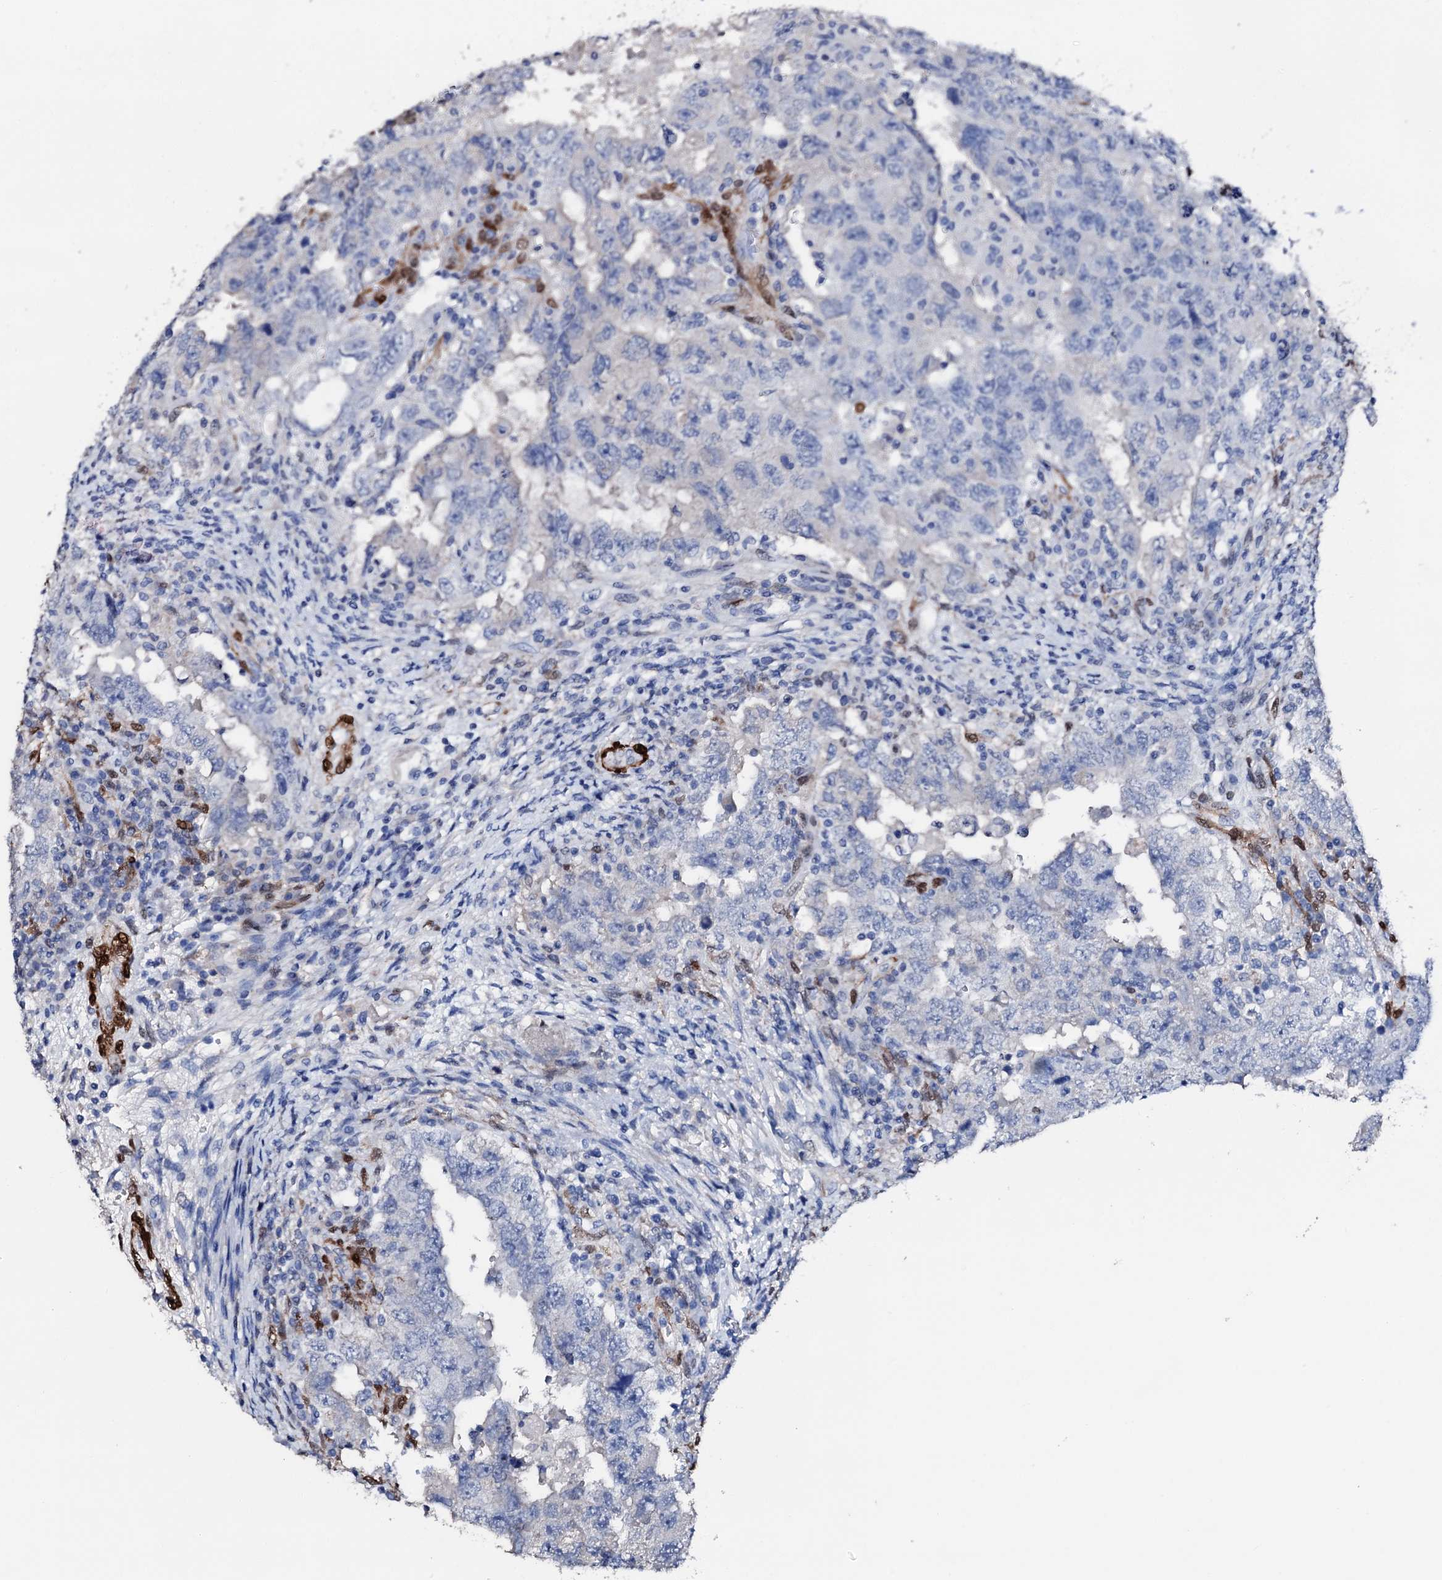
{"staining": {"intensity": "negative", "quantity": "none", "location": "none"}, "tissue": "testis cancer", "cell_type": "Tumor cells", "image_type": "cancer", "snomed": [{"axis": "morphology", "description": "Carcinoma, Embryonal, NOS"}, {"axis": "topography", "description": "Testis"}], "caption": "A high-resolution histopathology image shows IHC staining of testis cancer (embryonal carcinoma), which exhibits no significant staining in tumor cells.", "gene": "NRIP2", "patient": {"sex": "male", "age": 26}}